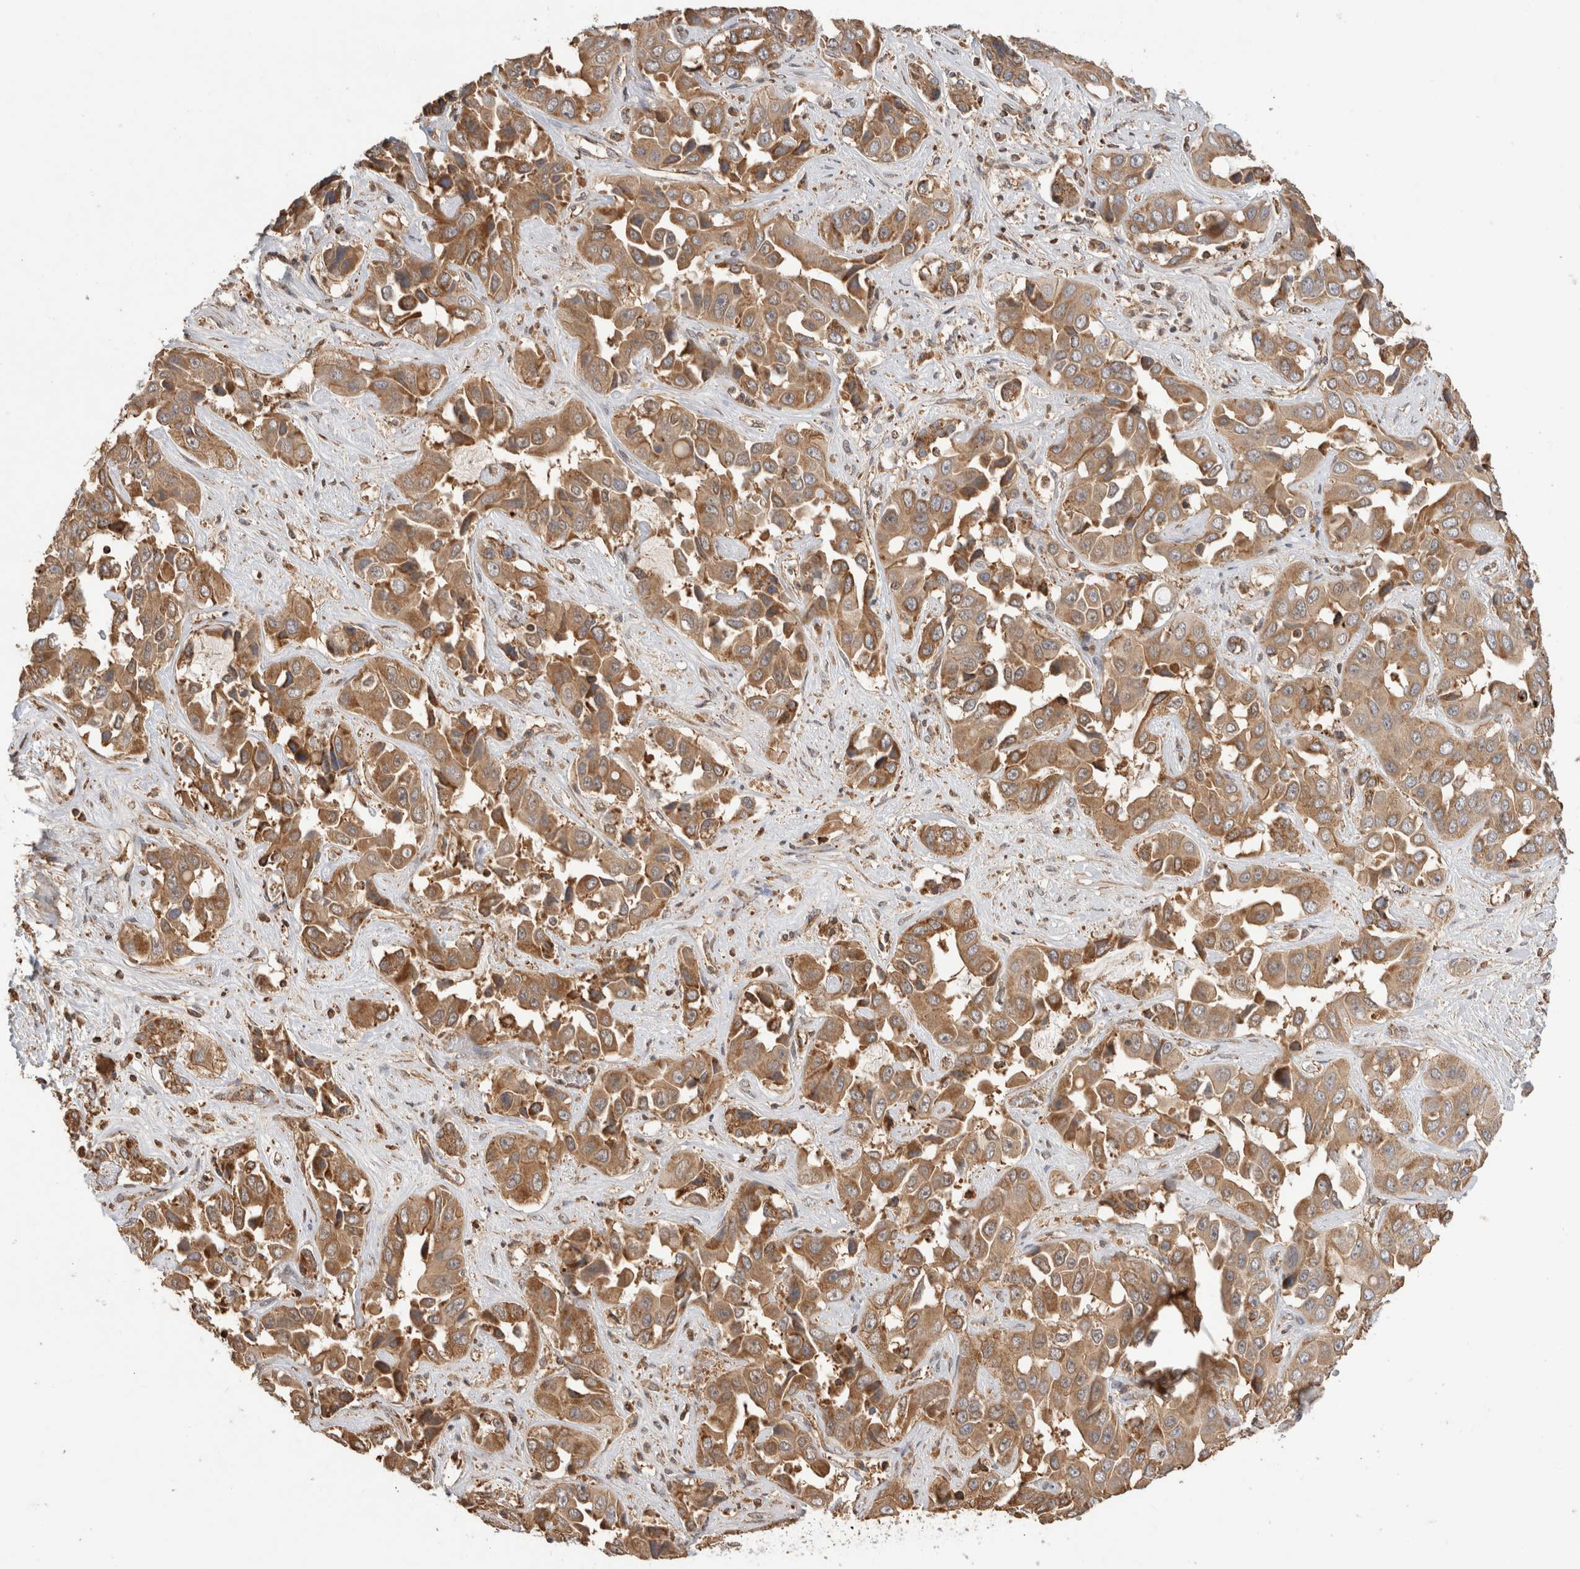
{"staining": {"intensity": "strong", "quantity": ">75%", "location": "cytoplasmic/membranous"}, "tissue": "liver cancer", "cell_type": "Tumor cells", "image_type": "cancer", "snomed": [{"axis": "morphology", "description": "Cholangiocarcinoma"}, {"axis": "topography", "description": "Liver"}], "caption": "Immunohistochemistry staining of liver cancer (cholangiocarcinoma), which demonstrates high levels of strong cytoplasmic/membranous expression in approximately >75% of tumor cells indicating strong cytoplasmic/membranous protein positivity. The staining was performed using DAB (3,3'-diaminobenzidine) (brown) for protein detection and nuclei were counterstained in hematoxylin (blue).", "gene": "IMMP2L", "patient": {"sex": "female", "age": 52}}